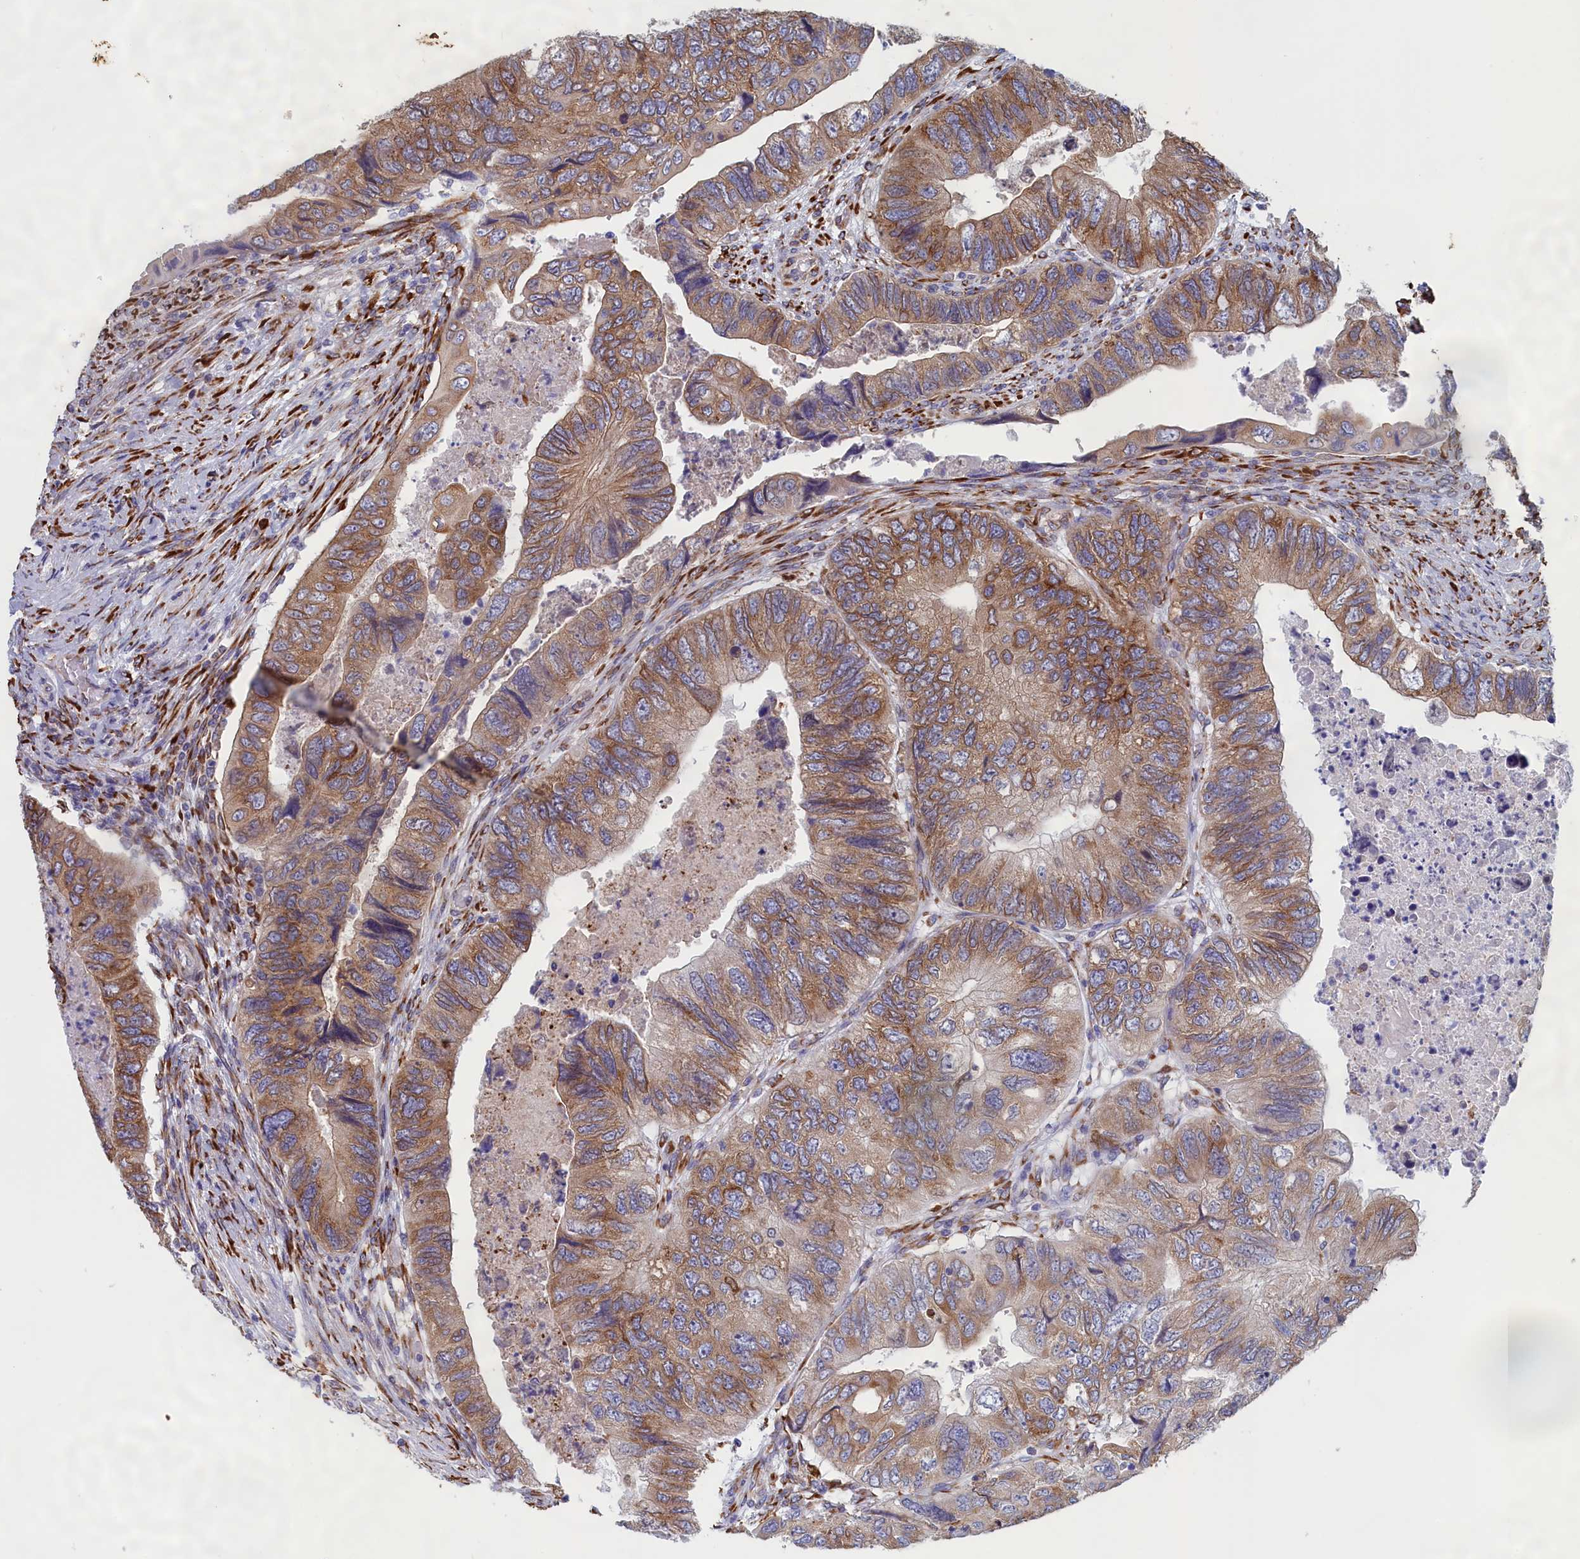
{"staining": {"intensity": "moderate", "quantity": ">75%", "location": "cytoplasmic/membranous"}, "tissue": "colorectal cancer", "cell_type": "Tumor cells", "image_type": "cancer", "snomed": [{"axis": "morphology", "description": "Adenocarcinoma, NOS"}, {"axis": "topography", "description": "Rectum"}], "caption": "High-power microscopy captured an IHC photomicrograph of adenocarcinoma (colorectal), revealing moderate cytoplasmic/membranous staining in about >75% of tumor cells.", "gene": "CCDC68", "patient": {"sex": "male", "age": 63}}